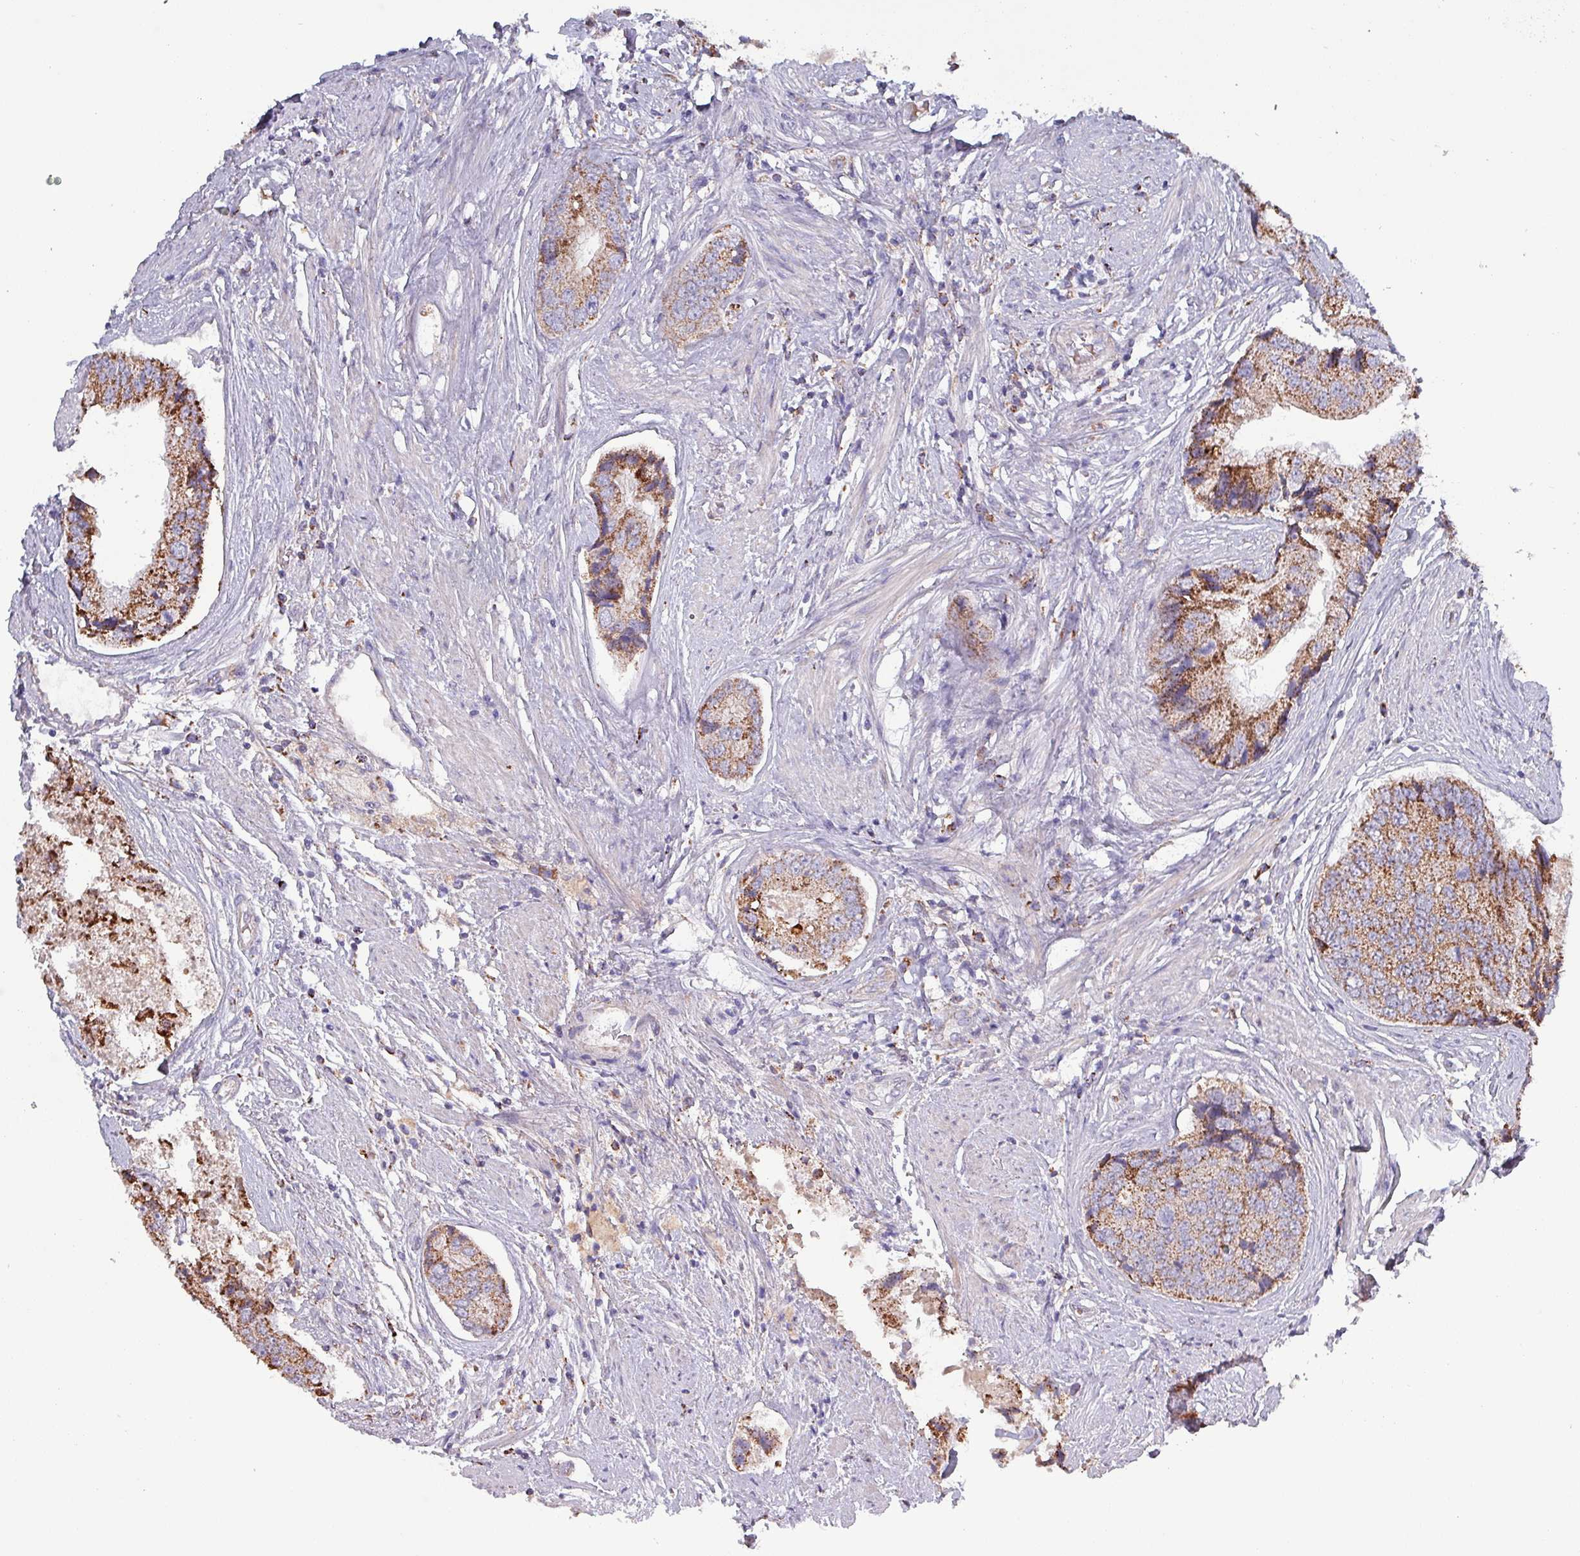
{"staining": {"intensity": "strong", "quantity": ">75%", "location": "cytoplasmic/membranous"}, "tissue": "prostate cancer", "cell_type": "Tumor cells", "image_type": "cancer", "snomed": [{"axis": "morphology", "description": "Adenocarcinoma, High grade"}, {"axis": "topography", "description": "Prostate"}], "caption": "IHC photomicrograph of human prostate cancer stained for a protein (brown), which displays high levels of strong cytoplasmic/membranous expression in about >75% of tumor cells.", "gene": "ZNF322", "patient": {"sex": "male", "age": 70}}